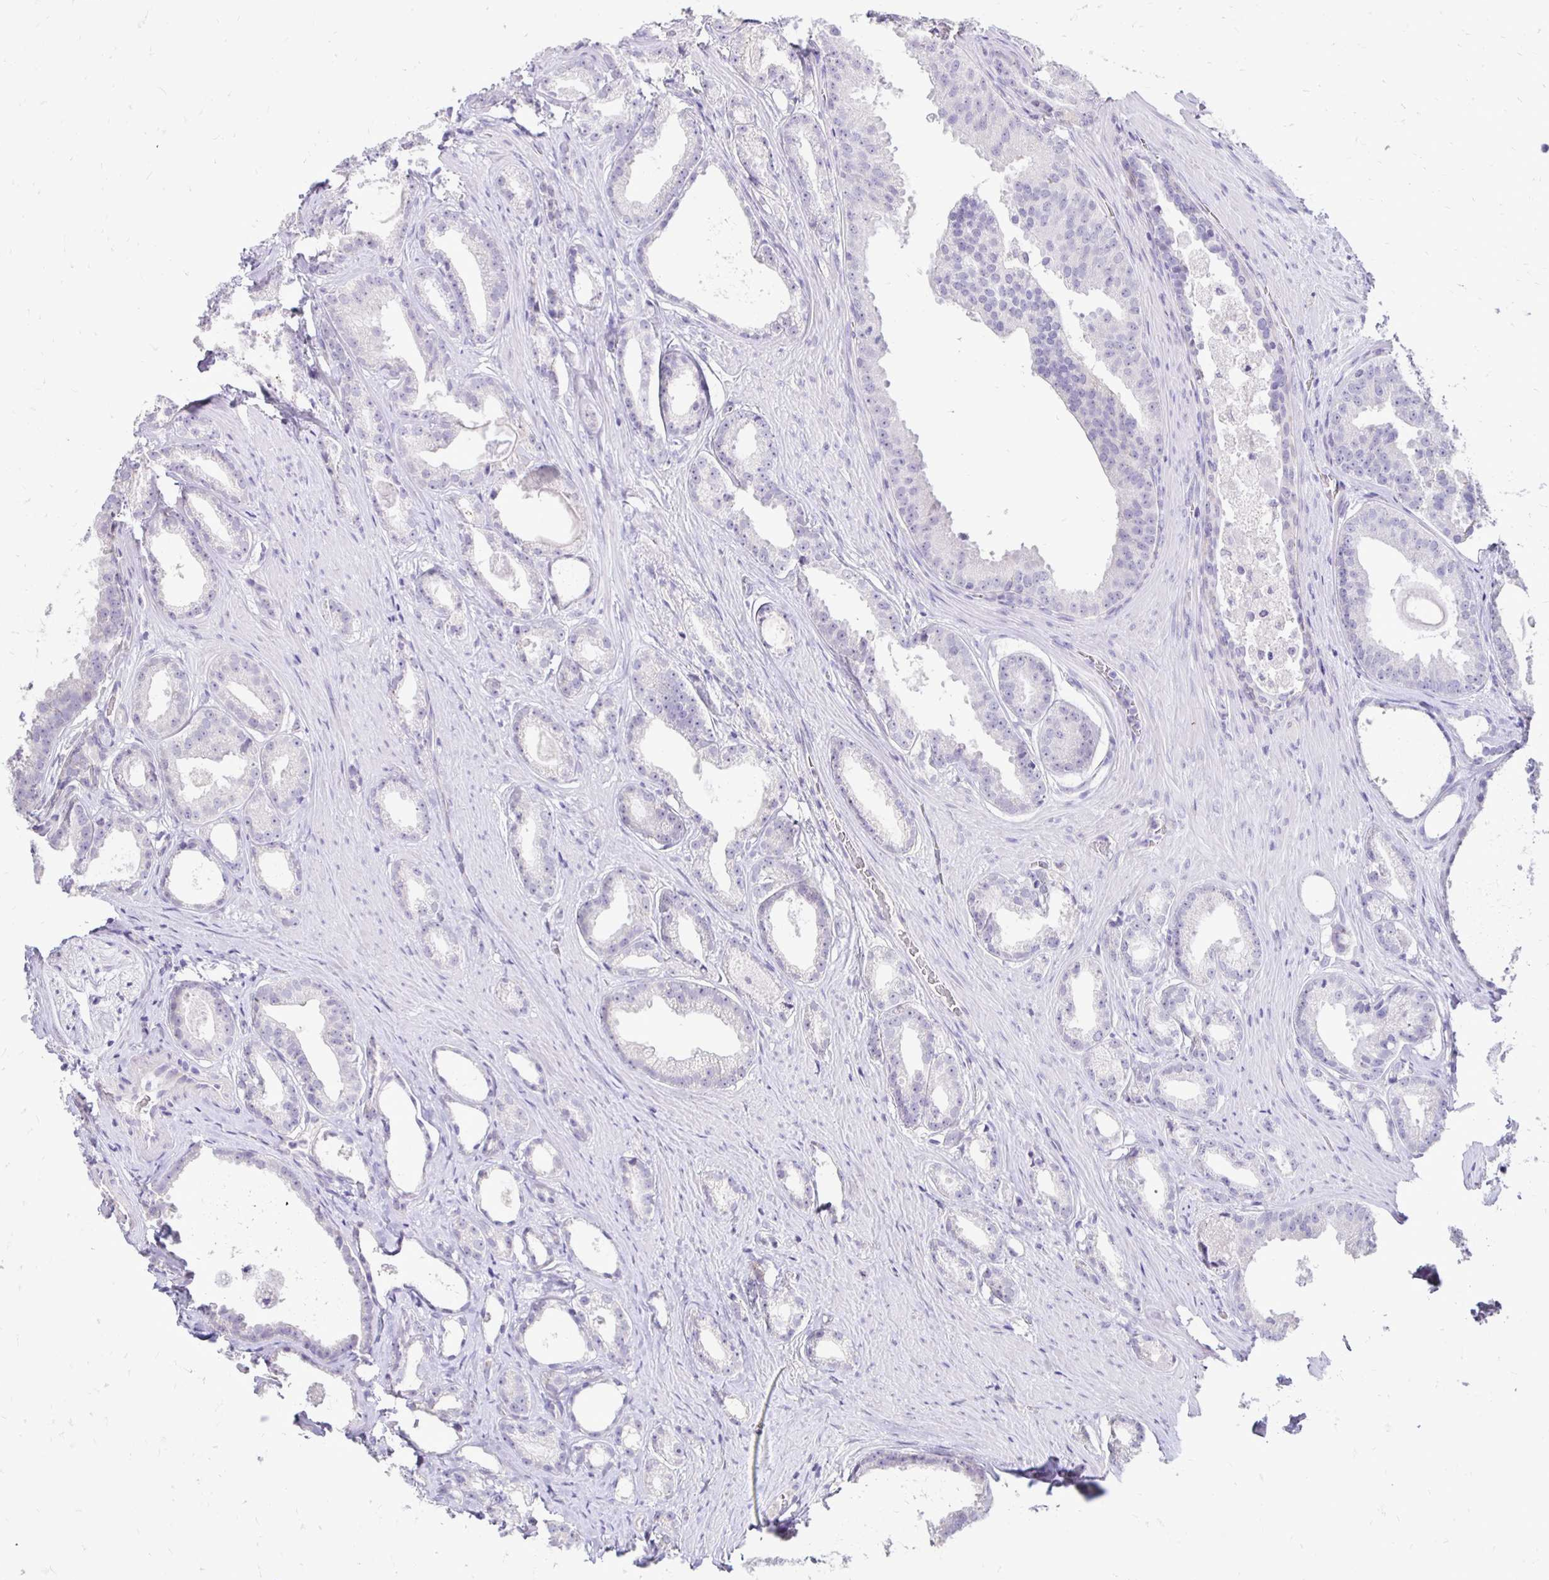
{"staining": {"intensity": "negative", "quantity": "none", "location": "none"}, "tissue": "prostate cancer", "cell_type": "Tumor cells", "image_type": "cancer", "snomed": [{"axis": "morphology", "description": "Adenocarcinoma, Low grade"}, {"axis": "topography", "description": "Prostate"}], "caption": "An image of prostate adenocarcinoma (low-grade) stained for a protein reveals no brown staining in tumor cells. (DAB immunohistochemistry visualized using brightfield microscopy, high magnification).", "gene": "GAS2", "patient": {"sex": "male", "age": 65}}